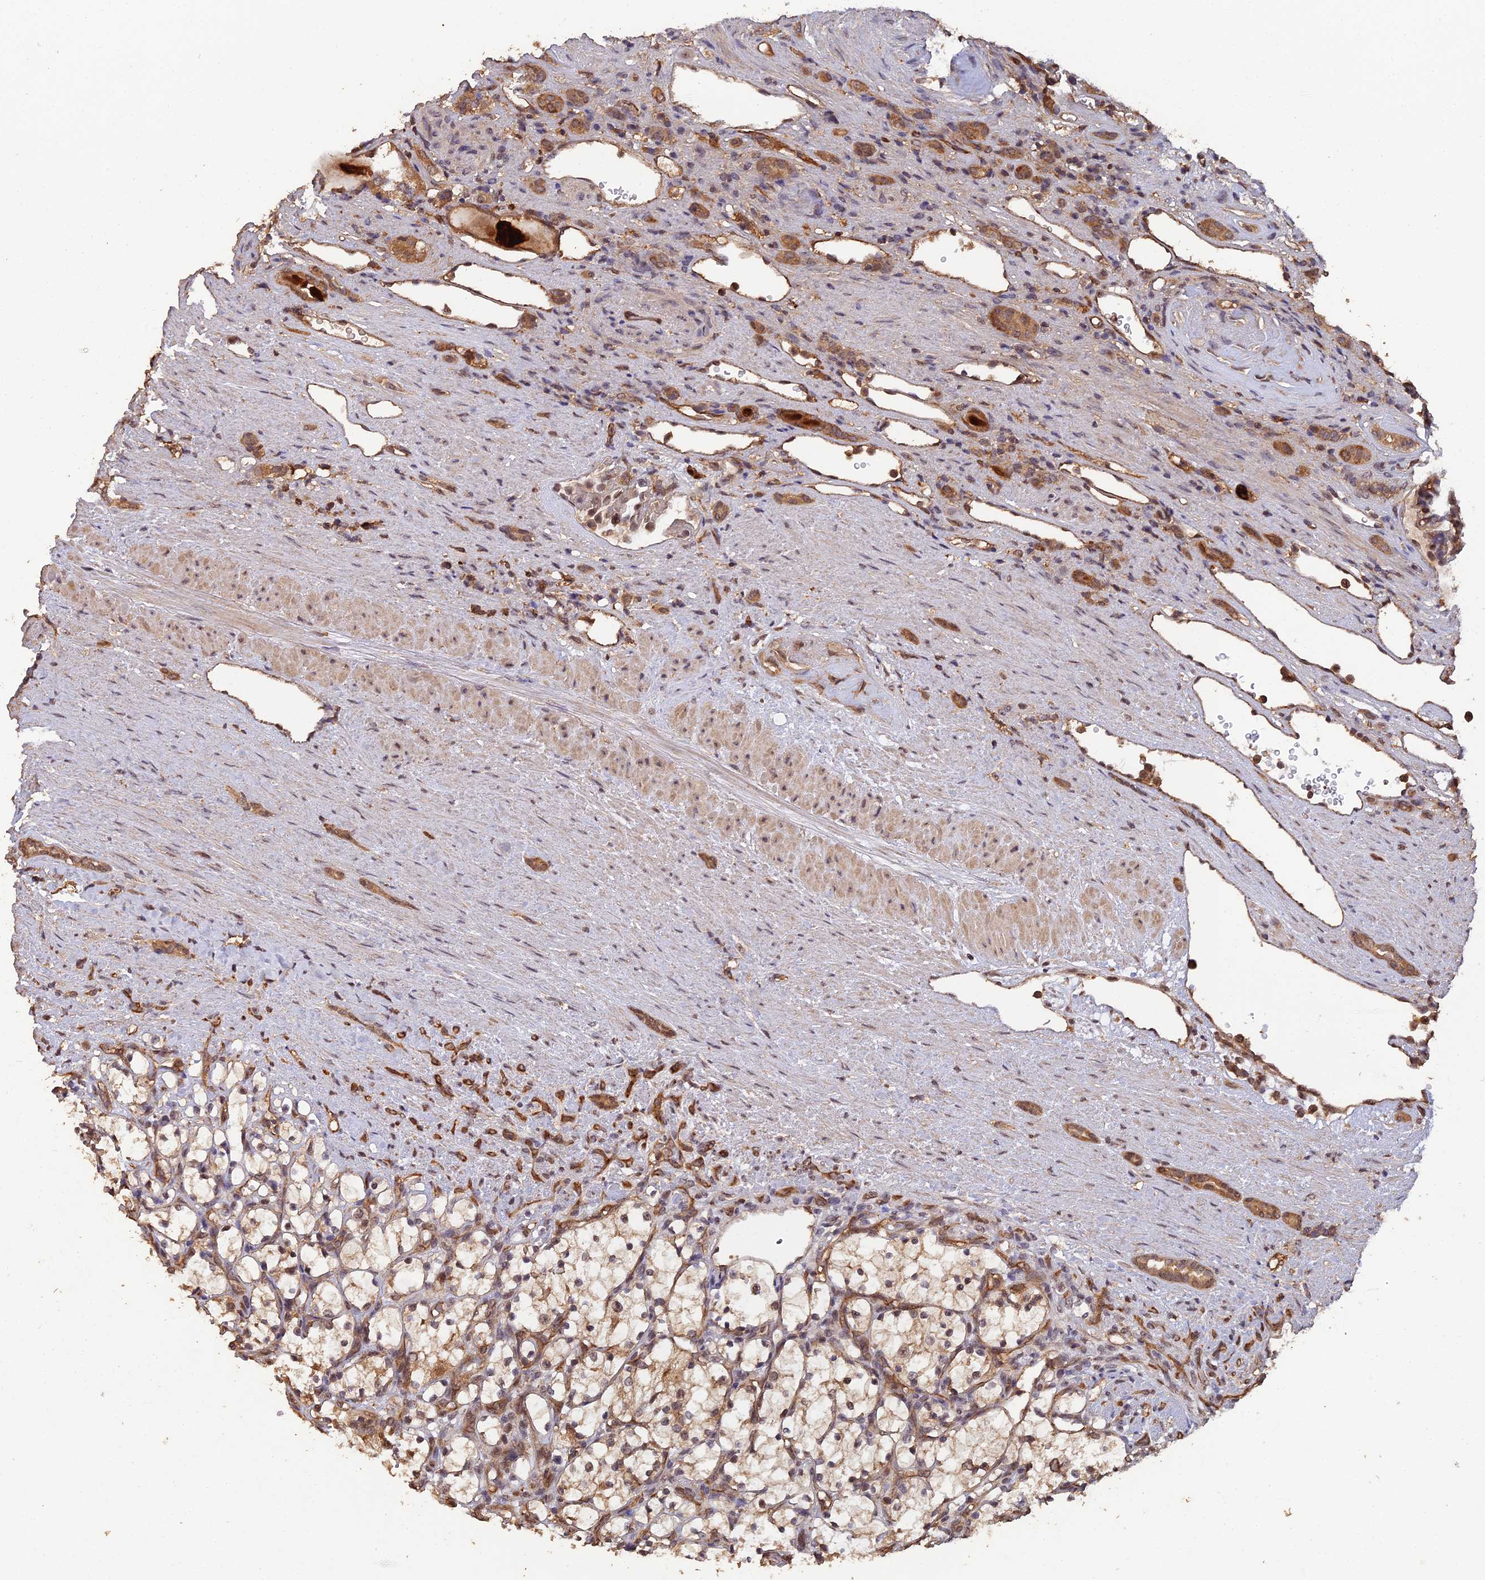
{"staining": {"intensity": "moderate", "quantity": "<25%", "location": "cytoplasmic/membranous"}, "tissue": "renal cancer", "cell_type": "Tumor cells", "image_type": "cancer", "snomed": [{"axis": "morphology", "description": "Adenocarcinoma, NOS"}, {"axis": "topography", "description": "Kidney"}], "caption": "Renal adenocarcinoma tissue demonstrates moderate cytoplasmic/membranous staining in about <25% of tumor cells, visualized by immunohistochemistry.", "gene": "RALGAPA2", "patient": {"sex": "female", "age": 69}}